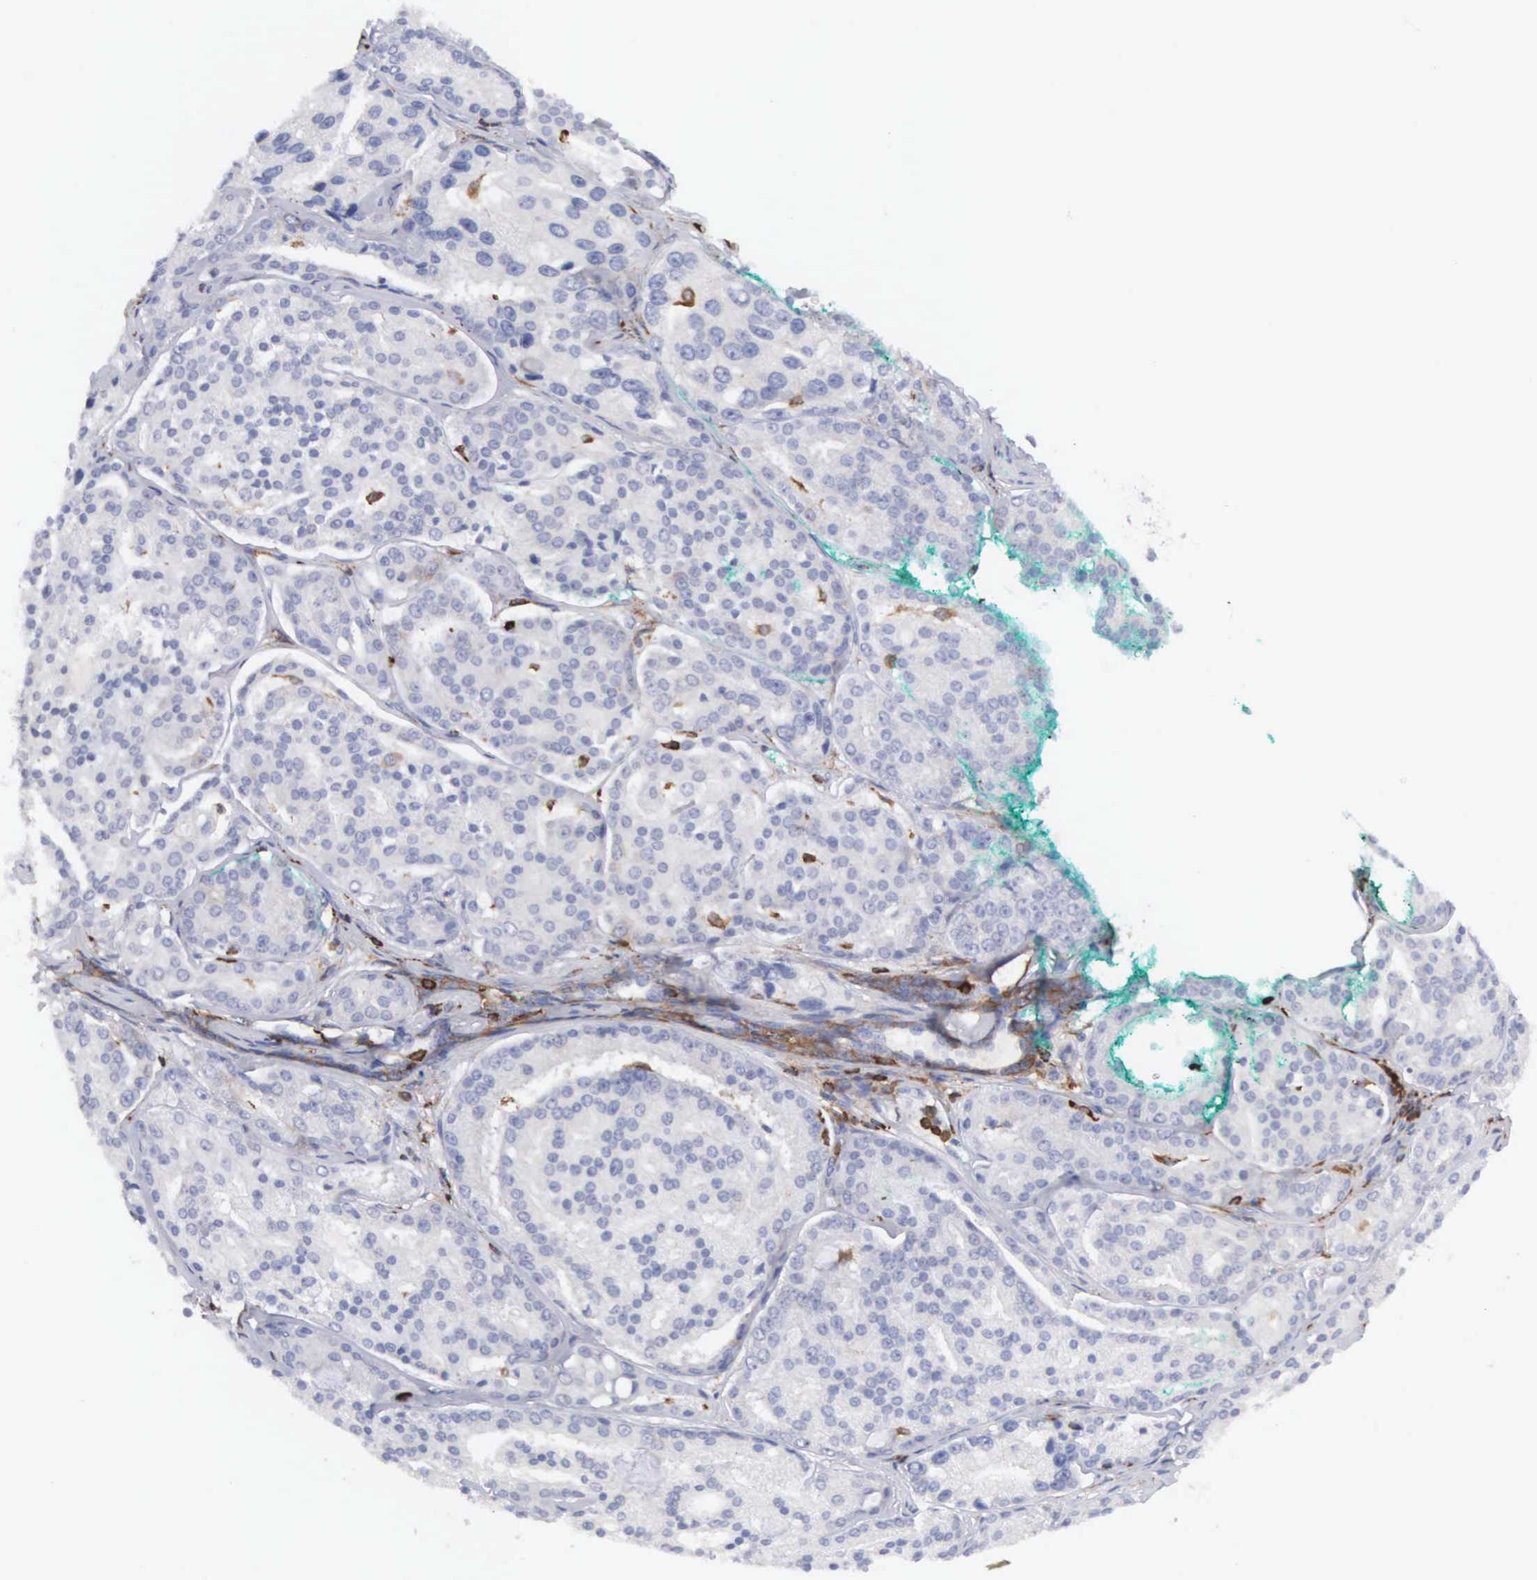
{"staining": {"intensity": "negative", "quantity": "none", "location": "none"}, "tissue": "colorectal cancer", "cell_type": "Tumor cells", "image_type": "cancer", "snomed": [{"axis": "morphology", "description": "Adenocarcinoma, NOS"}, {"axis": "topography", "description": "Rectum"}], "caption": "Colorectal cancer stained for a protein using immunohistochemistry (IHC) shows no positivity tumor cells.", "gene": "SH3BP1", "patient": {"sex": "male", "age": 76}}